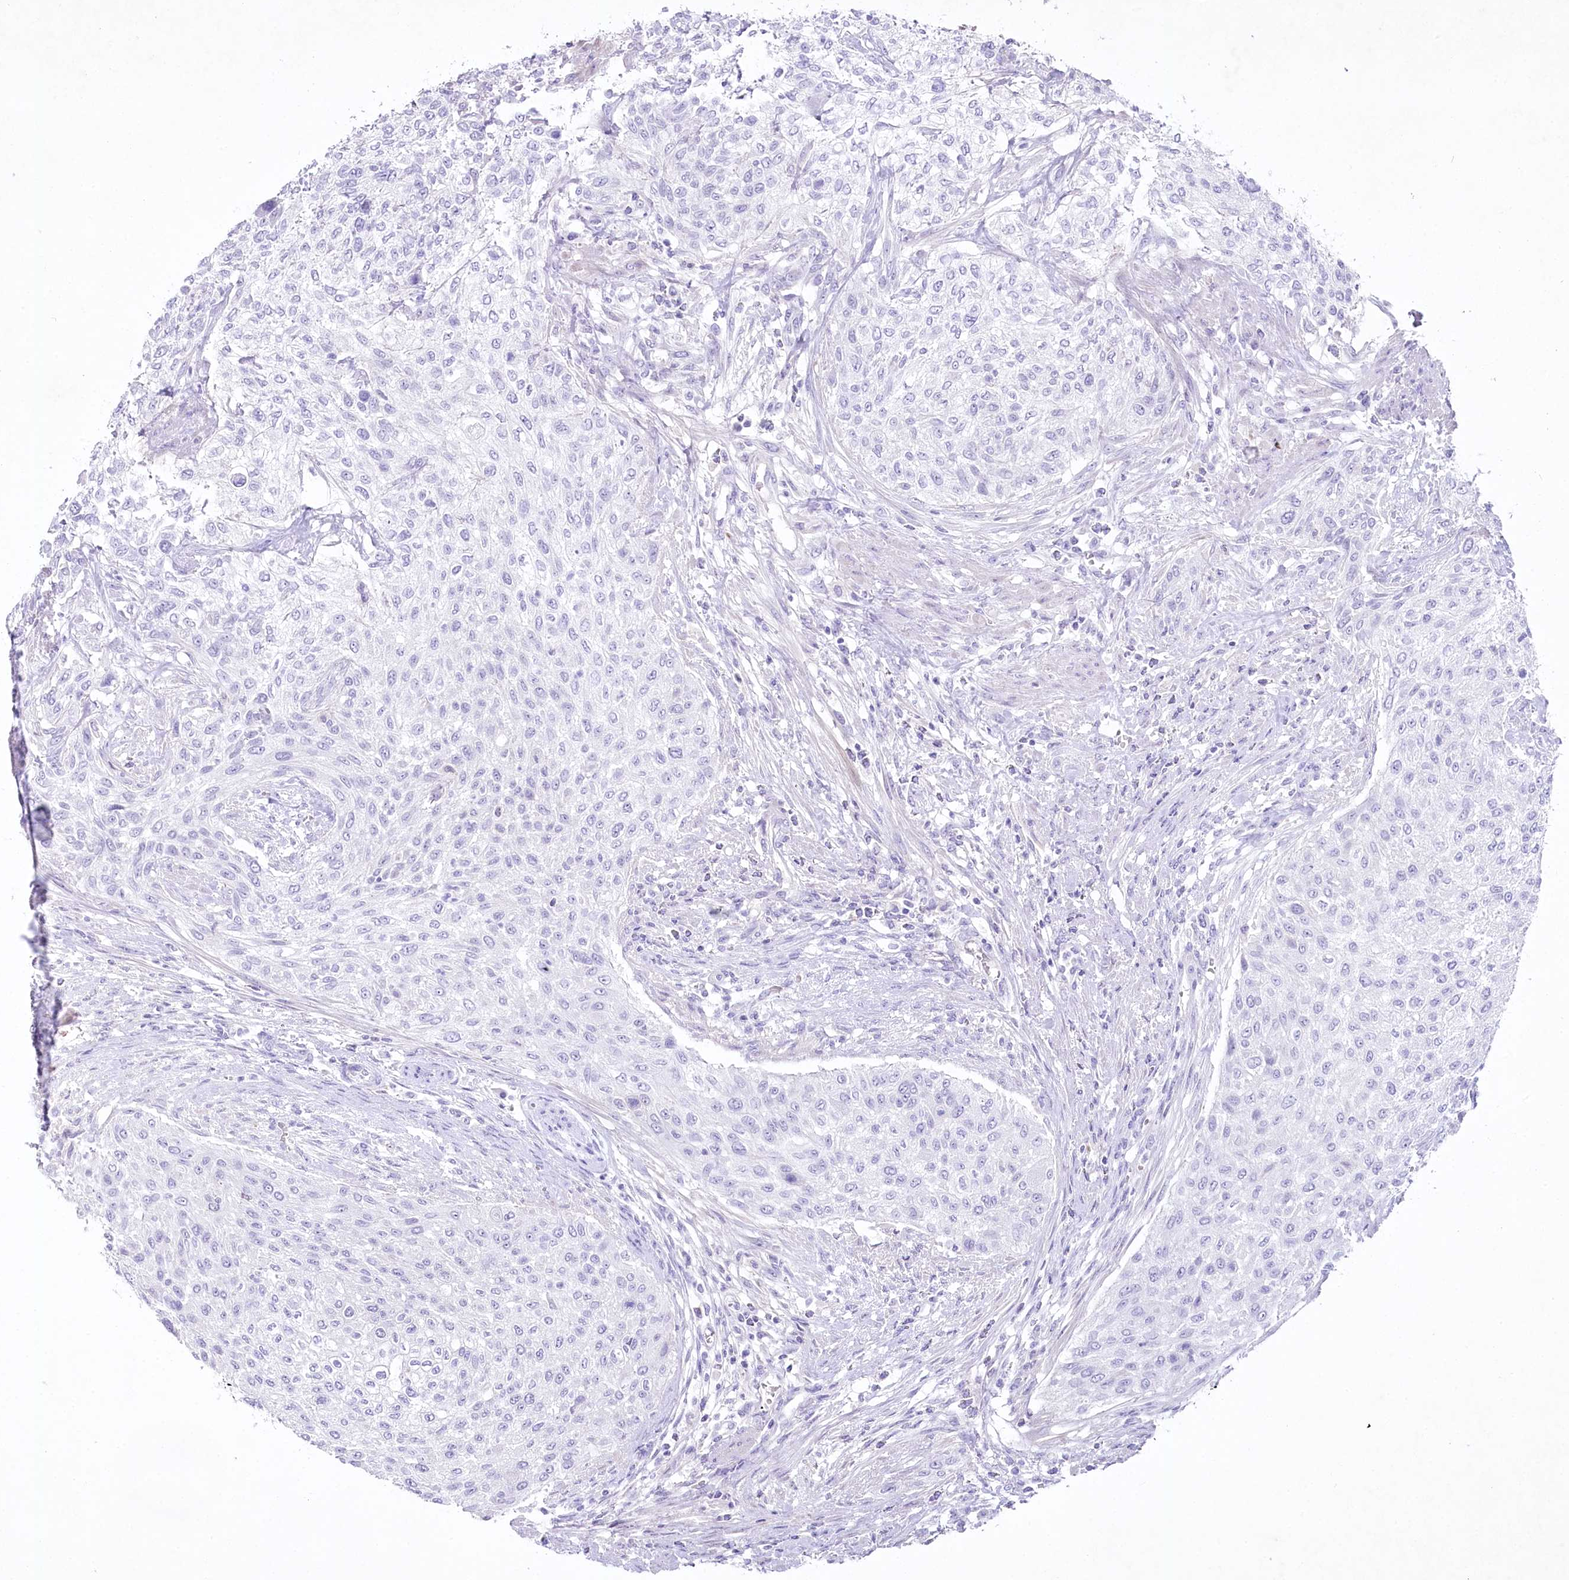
{"staining": {"intensity": "negative", "quantity": "none", "location": "none"}, "tissue": "urothelial cancer", "cell_type": "Tumor cells", "image_type": "cancer", "snomed": [{"axis": "morphology", "description": "Urothelial carcinoma, High grade"}, {"axis": "topography", "description": "Urinary bladder"}], "caption": "IHC photomicrograph of human urothelial cancer stained for a protein (brown), which shows no staining in tumor cells.", "gene": "MYOZ1", "patient": {"sex": "male", "age": 35}}